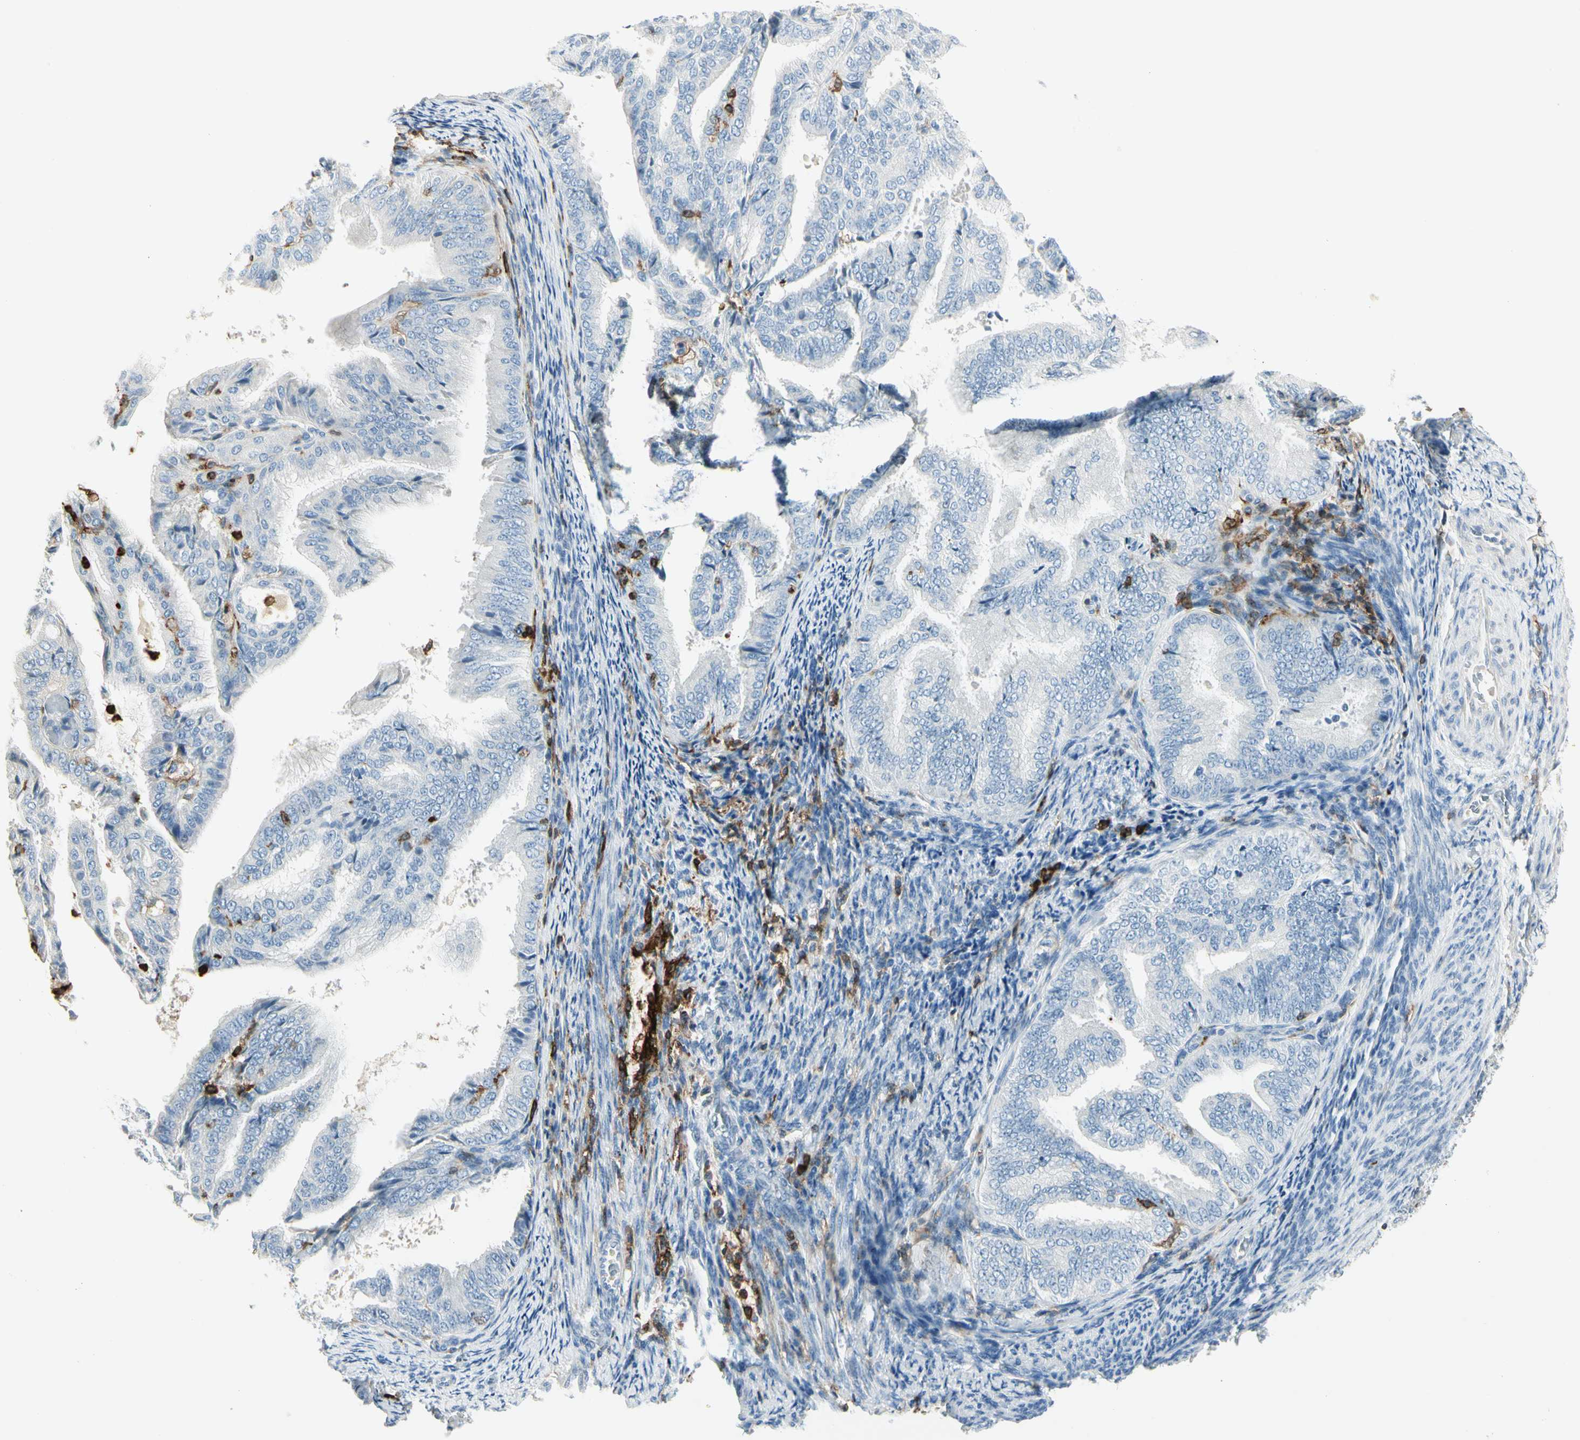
{"staining": {"intensity": "negative", "quantity": "none", "location": "none"}, "tissue": "endometrial cancer", "cell_type": "Tumor cells", "image_type": "cancer", "snomed": [{"axis": "morphology", "description": "Adenocarcinoma, NOS"}, {"axis": "topography", "description": "Endometrium"}], "caption": "IHC micrograph of human adenocarcinoma (endometrial) stained for a protein (brown), which shows no expression in tumor cells. Brightfield microscopy of immunohistochemistry stained with DAB (3,3'-diaminobenzidine) (brown) and hematoxylin (blue), captured at high magnification.", "gene": "ITGB2", "patient": {"sex": "female", "age": 58}}